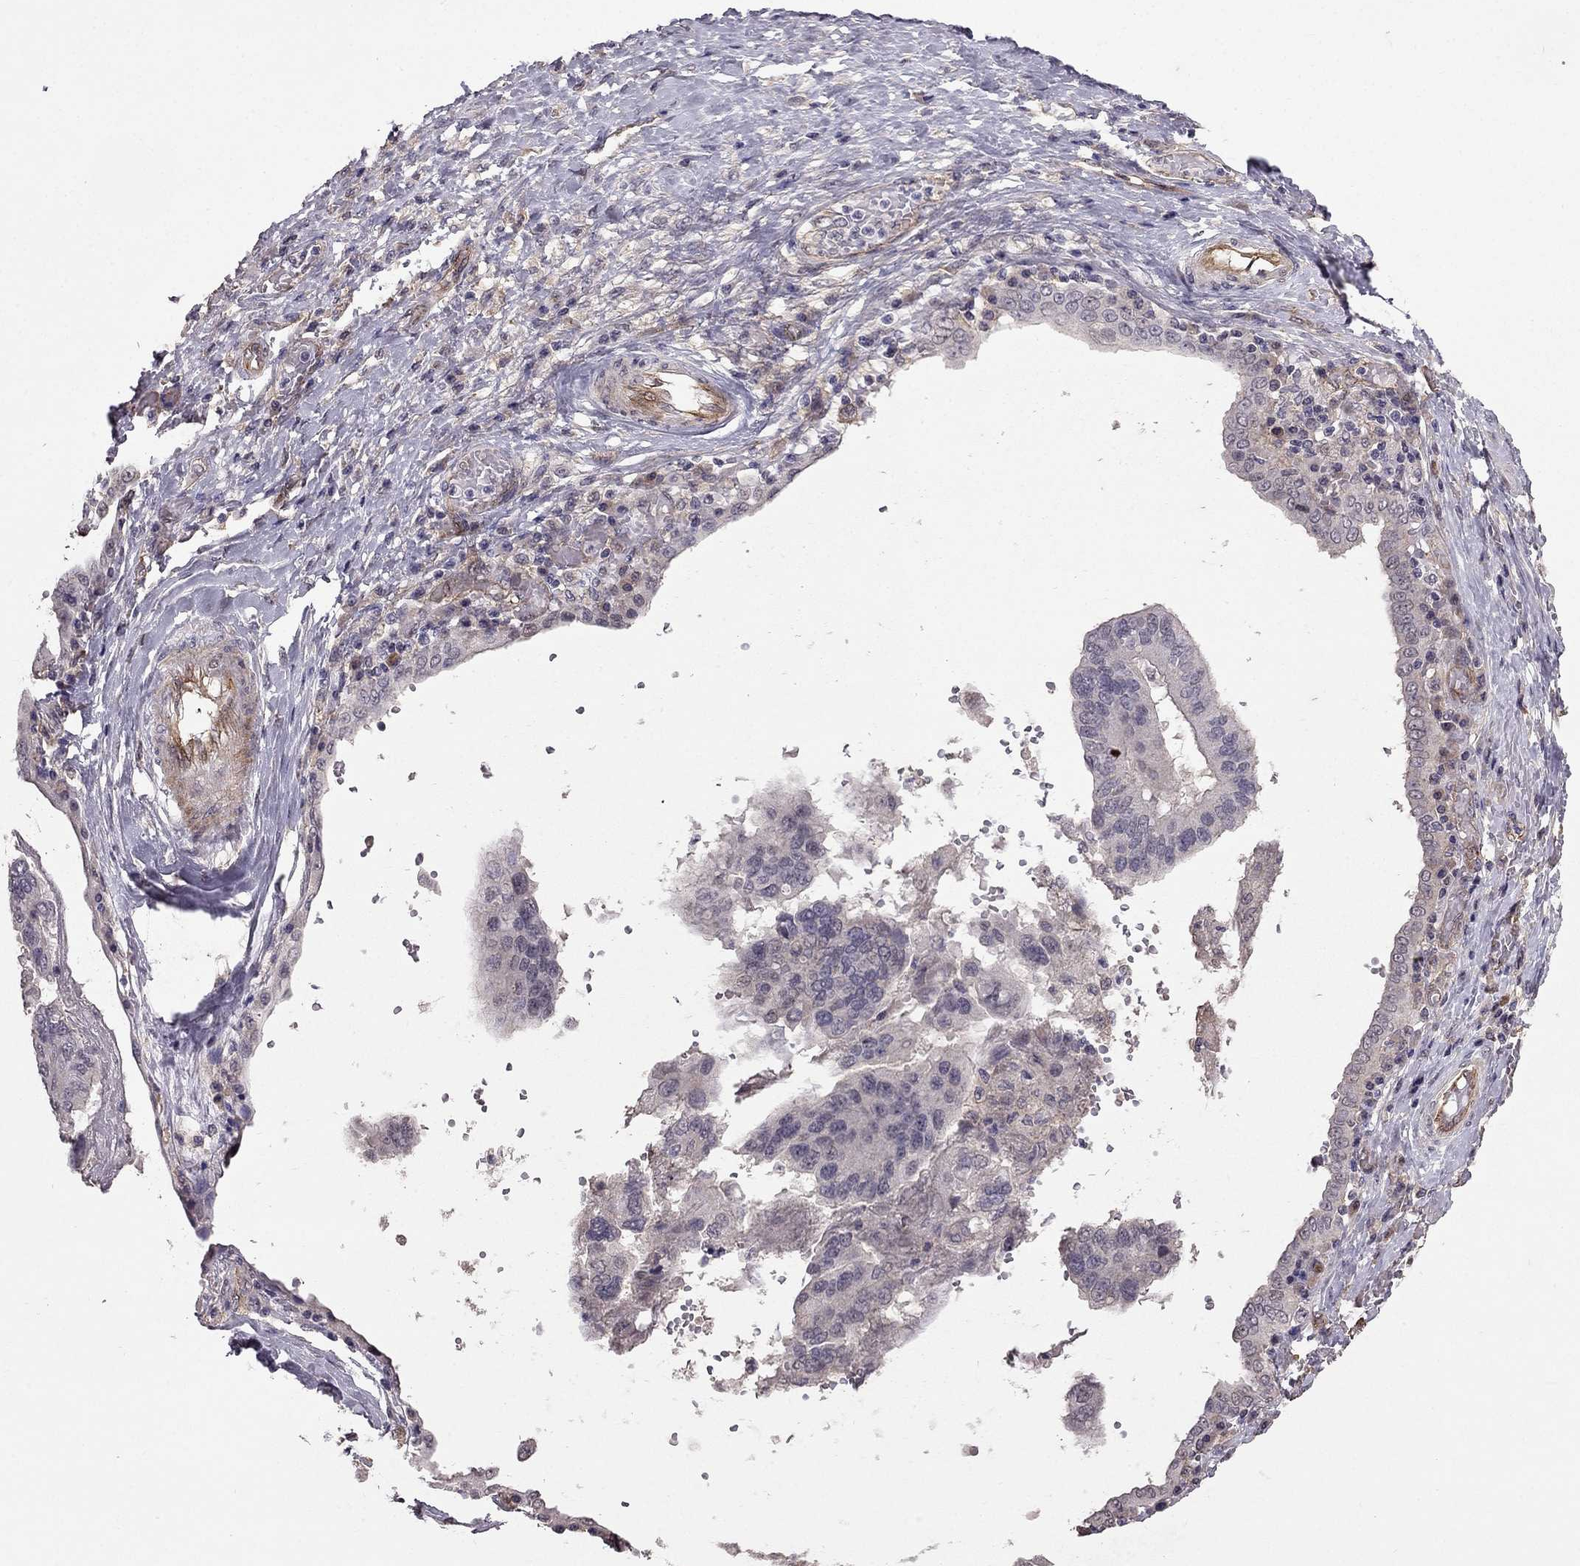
{"staining": {"intensity": "negative", "quantity": "none", "location": "none"}, "tissue": "ovarian cancer", "cell_type": "Tumor cells", "image_type": "cancer", "snomed": [{"axis": "morphology", "description": "Cystadenocarcinoma, serous, NOS"}, {"axis": "topography", "description": "Ovary"}], "caption": "Tumor cells show no significant staining in ovarian cancer. (Stains: DAB immunohistochemistry with hematoxylin counter stain, Microscopy: brightfield microscopy at high magnification).", "gene": "RASIP1", "patient": {"sex": "female", "age": 79}}